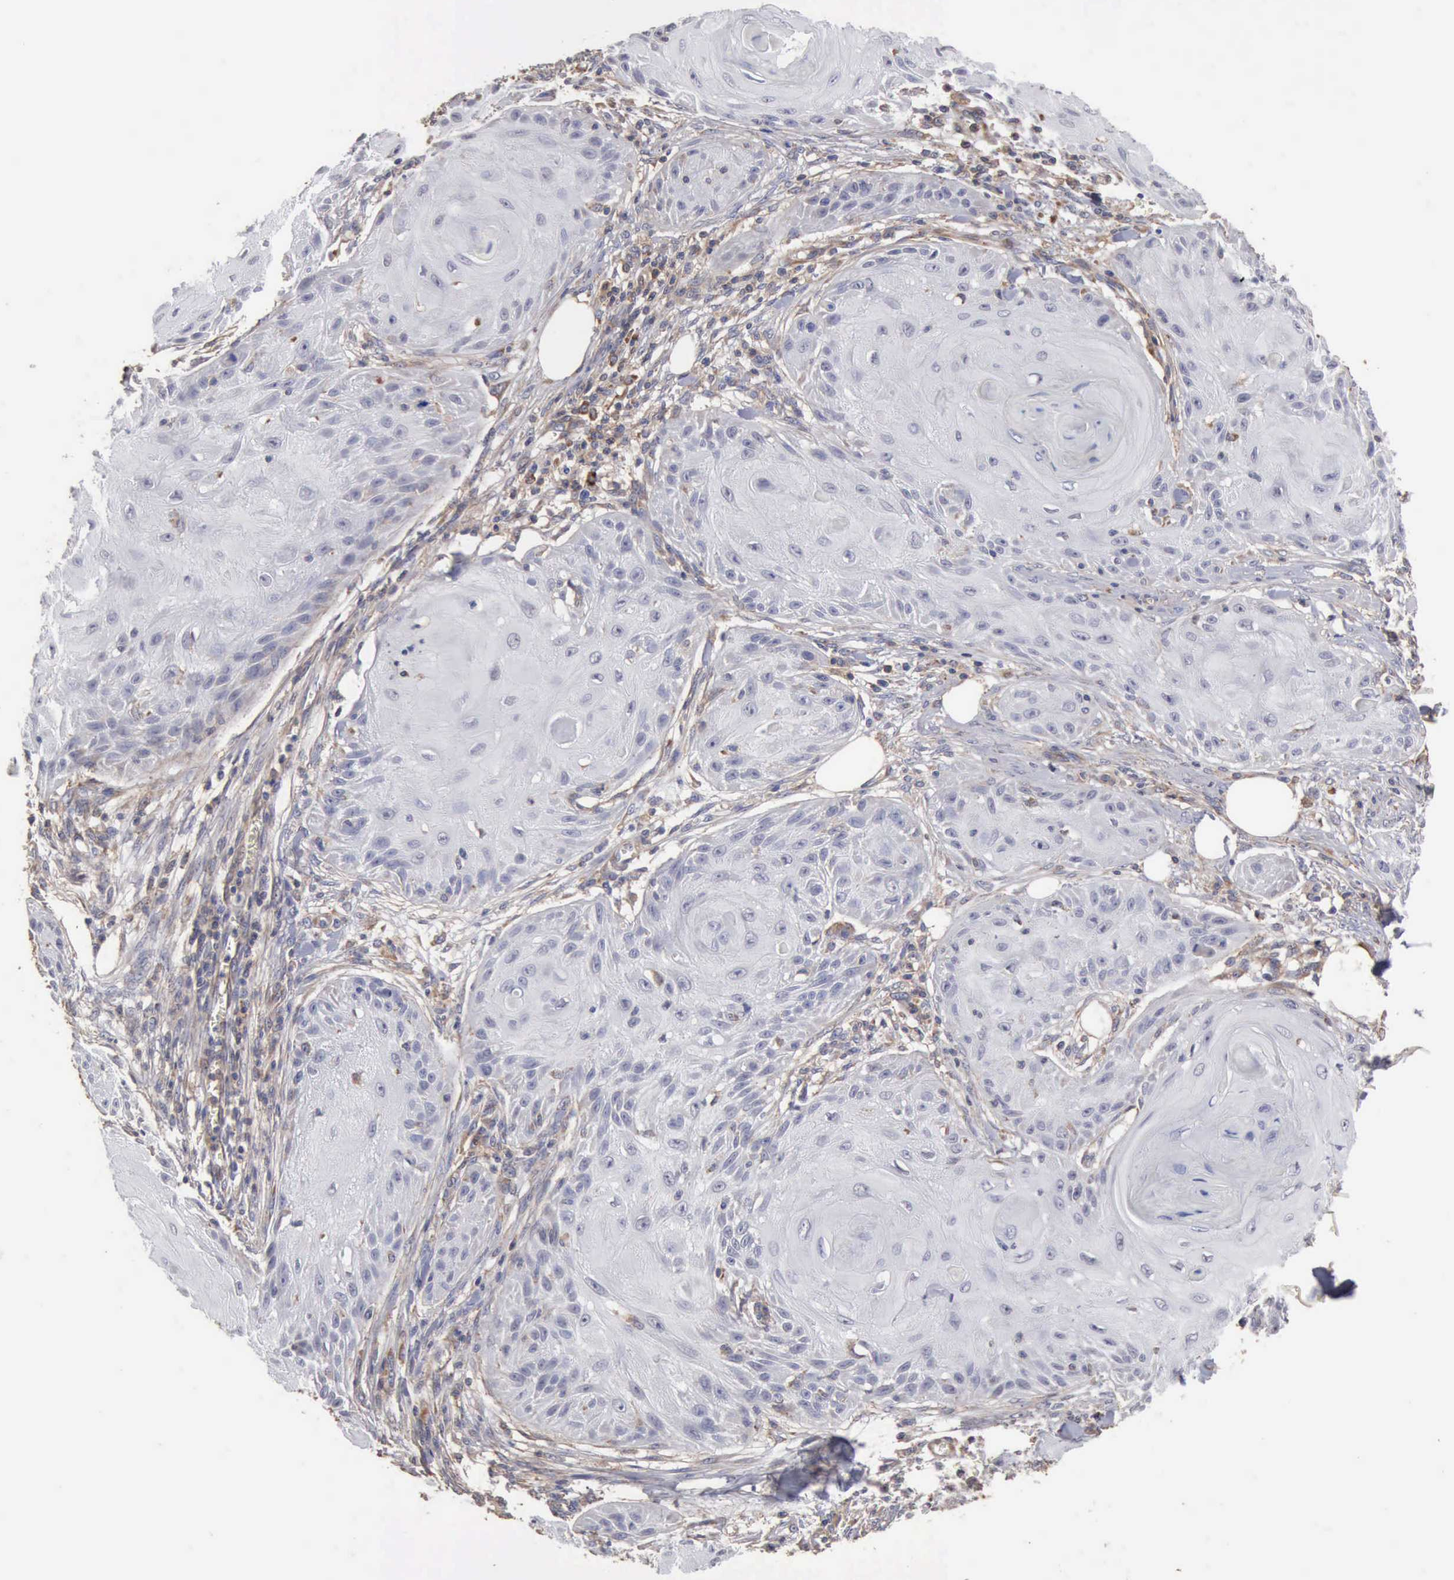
{"staining": {"intensity": "negative", "quantity": "none", "location": "none"}, "tissue": "skin cancer", "cell_type": "Tumor cells", "image_type": "cancer", "snomed": [{"axis": "morphology", "description": "Squamous cell carcinoma, NOS"}, {"axis": "topography", "description": "Skin"}], "caption": "Tumor cells show no significant protein expression in skin cancer.", "gene": "GPR101", "patient": {"sex": "female", "age": 88}}